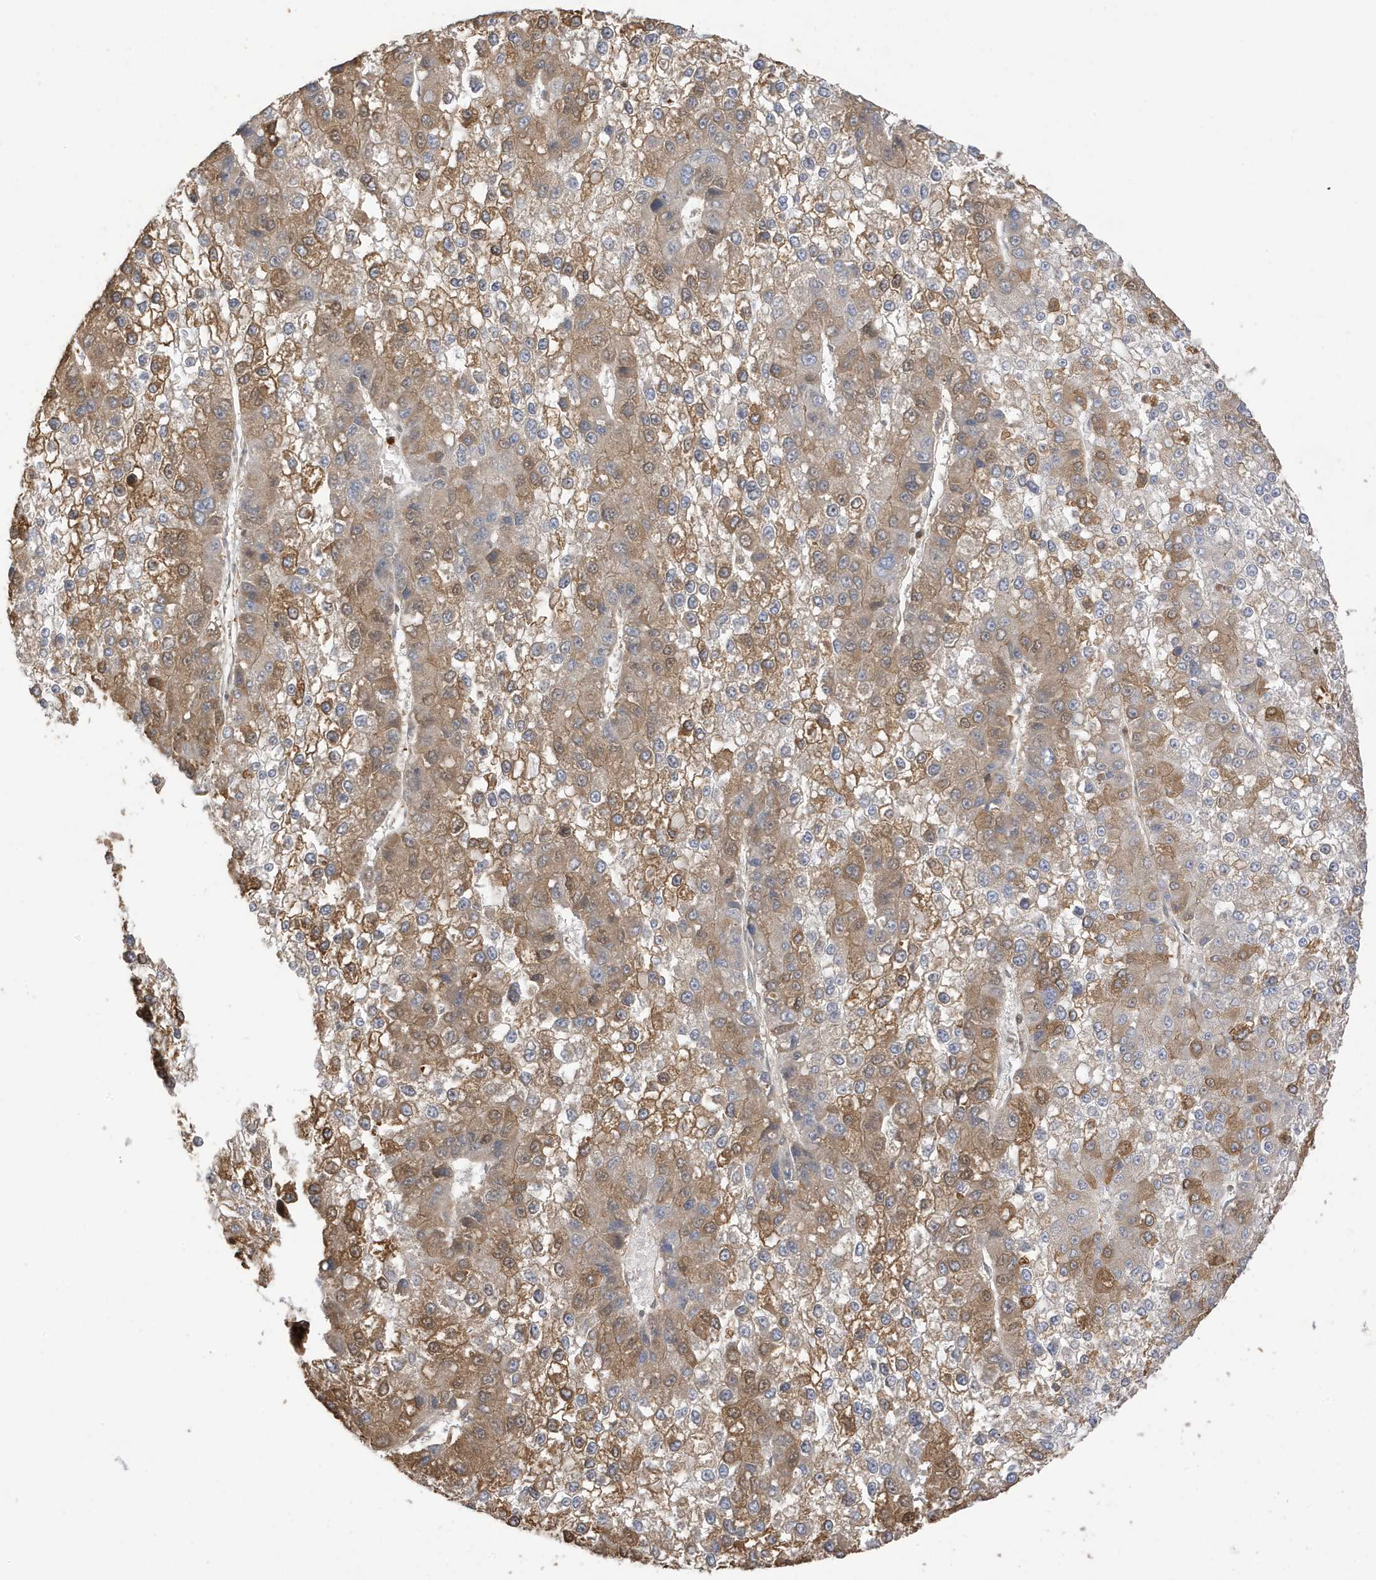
{"staining": {"intensity": "moderate", "quantity": ">75%", "location": "cytoplasmic/membranous"}, "tissue": "liver cancer", "cell_type": "Tumor cells", "image_type": "cancer", "snomed": [{"axis": "morphology", "description": "Carcinoma, Hepatocellular, NOS"}, {"axis": "topography", "description": "Liver"}], "caption": "Liver cancer (hepatocellular carcinoma) stained for a protein (brown) demonstrates moderate cytoplasmic/membranous positive positivity in about >75% of tumor cells.", "gene": "TAB3", "patient": {"sex": "female", "age": 73}}